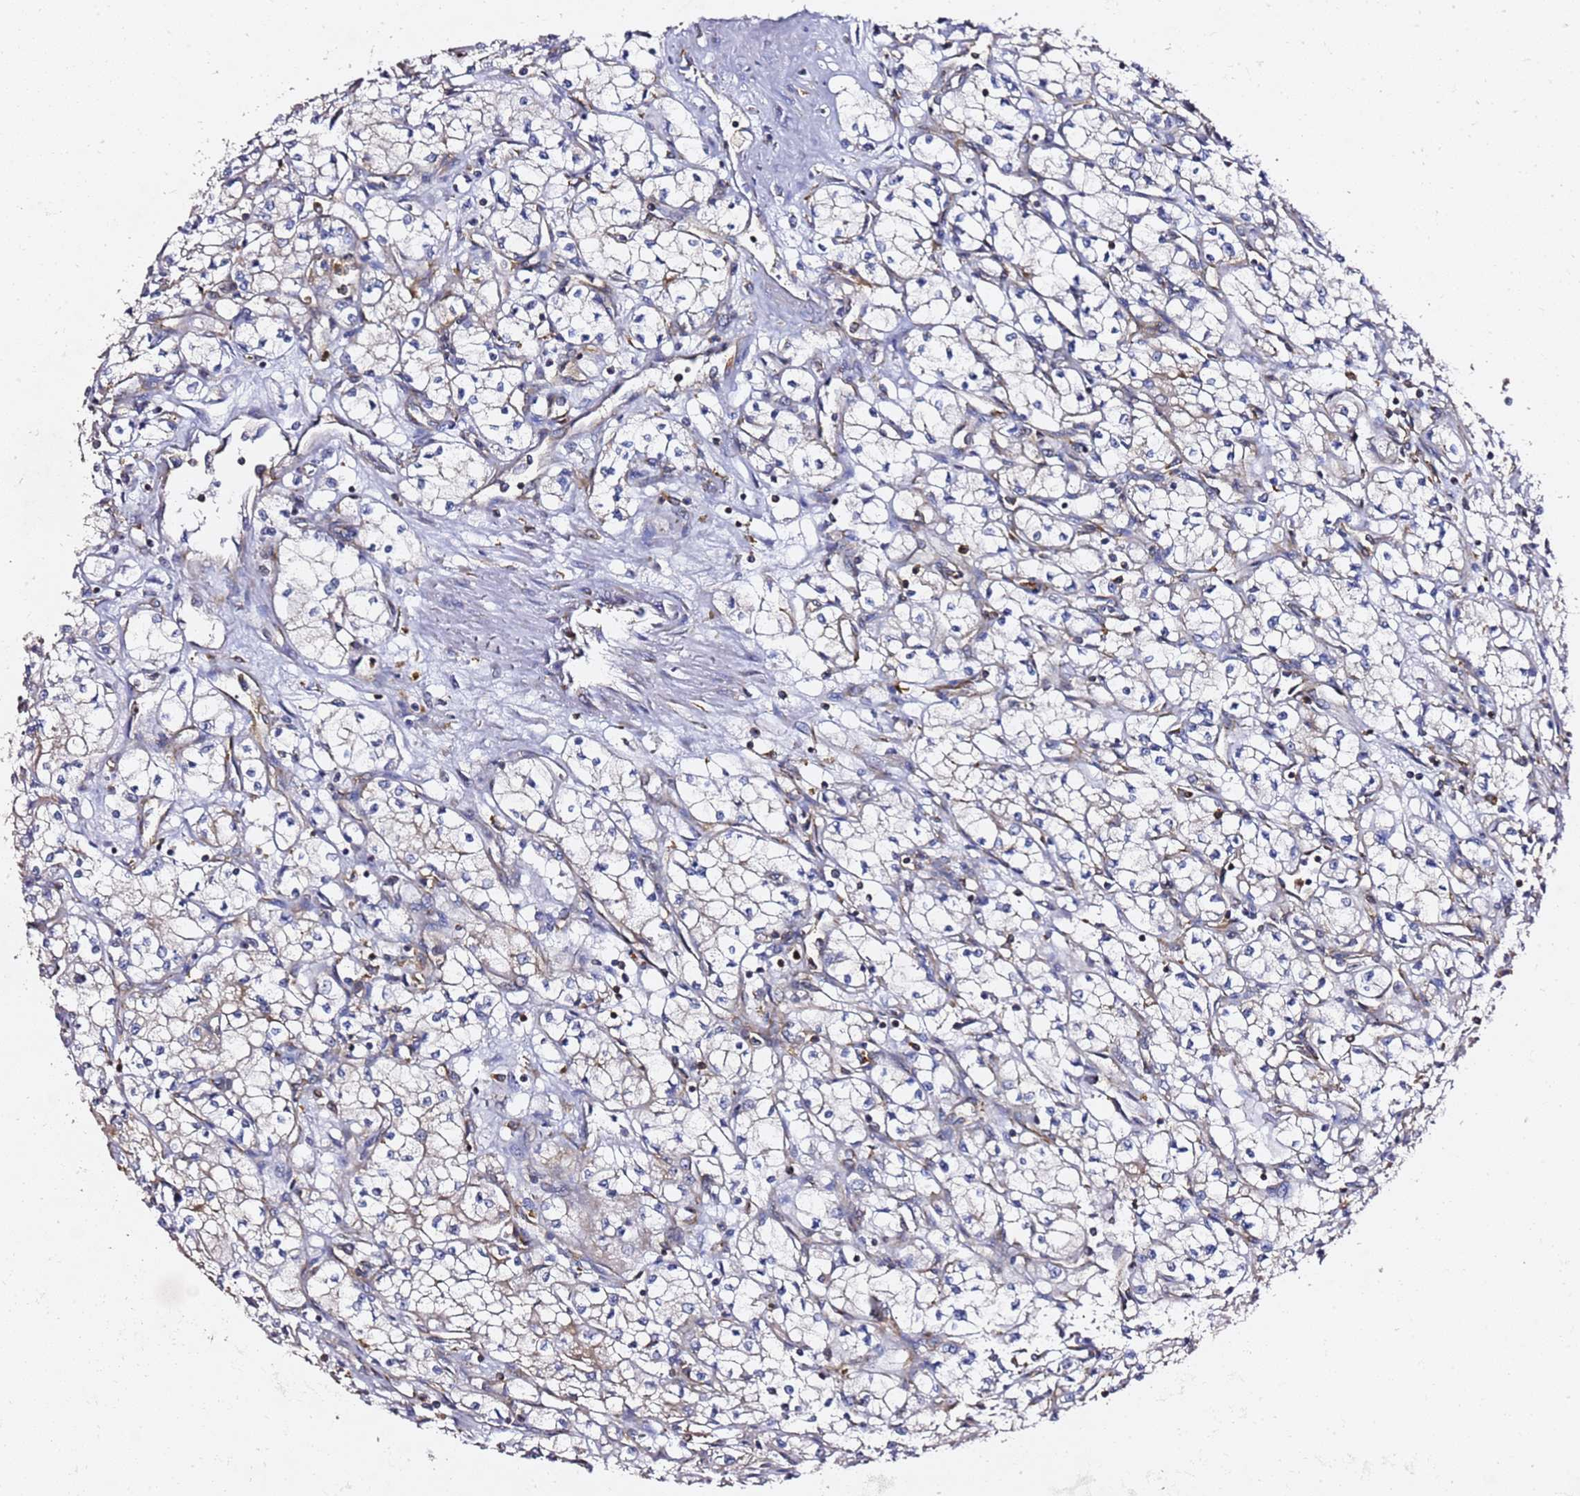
{"staining": {"intensity": "negative", "quantity": "none", "location": "none"}, "tissue": "renal cancer", "cell_type": "Tumor cells", "image_type": "cancer", "snomed": [{"axis": "morphology", "description": "Adenocarcinoma, NOS"}, {"axis": "topography", "description": "Kidney"}], "caption": "Renal cancer (adenocarcinoma) stained for a protein using immunohistochemistry displays no expression tumor cells.", "gene": "TPST1", "patient": {"sex": "male", "age": 59}}